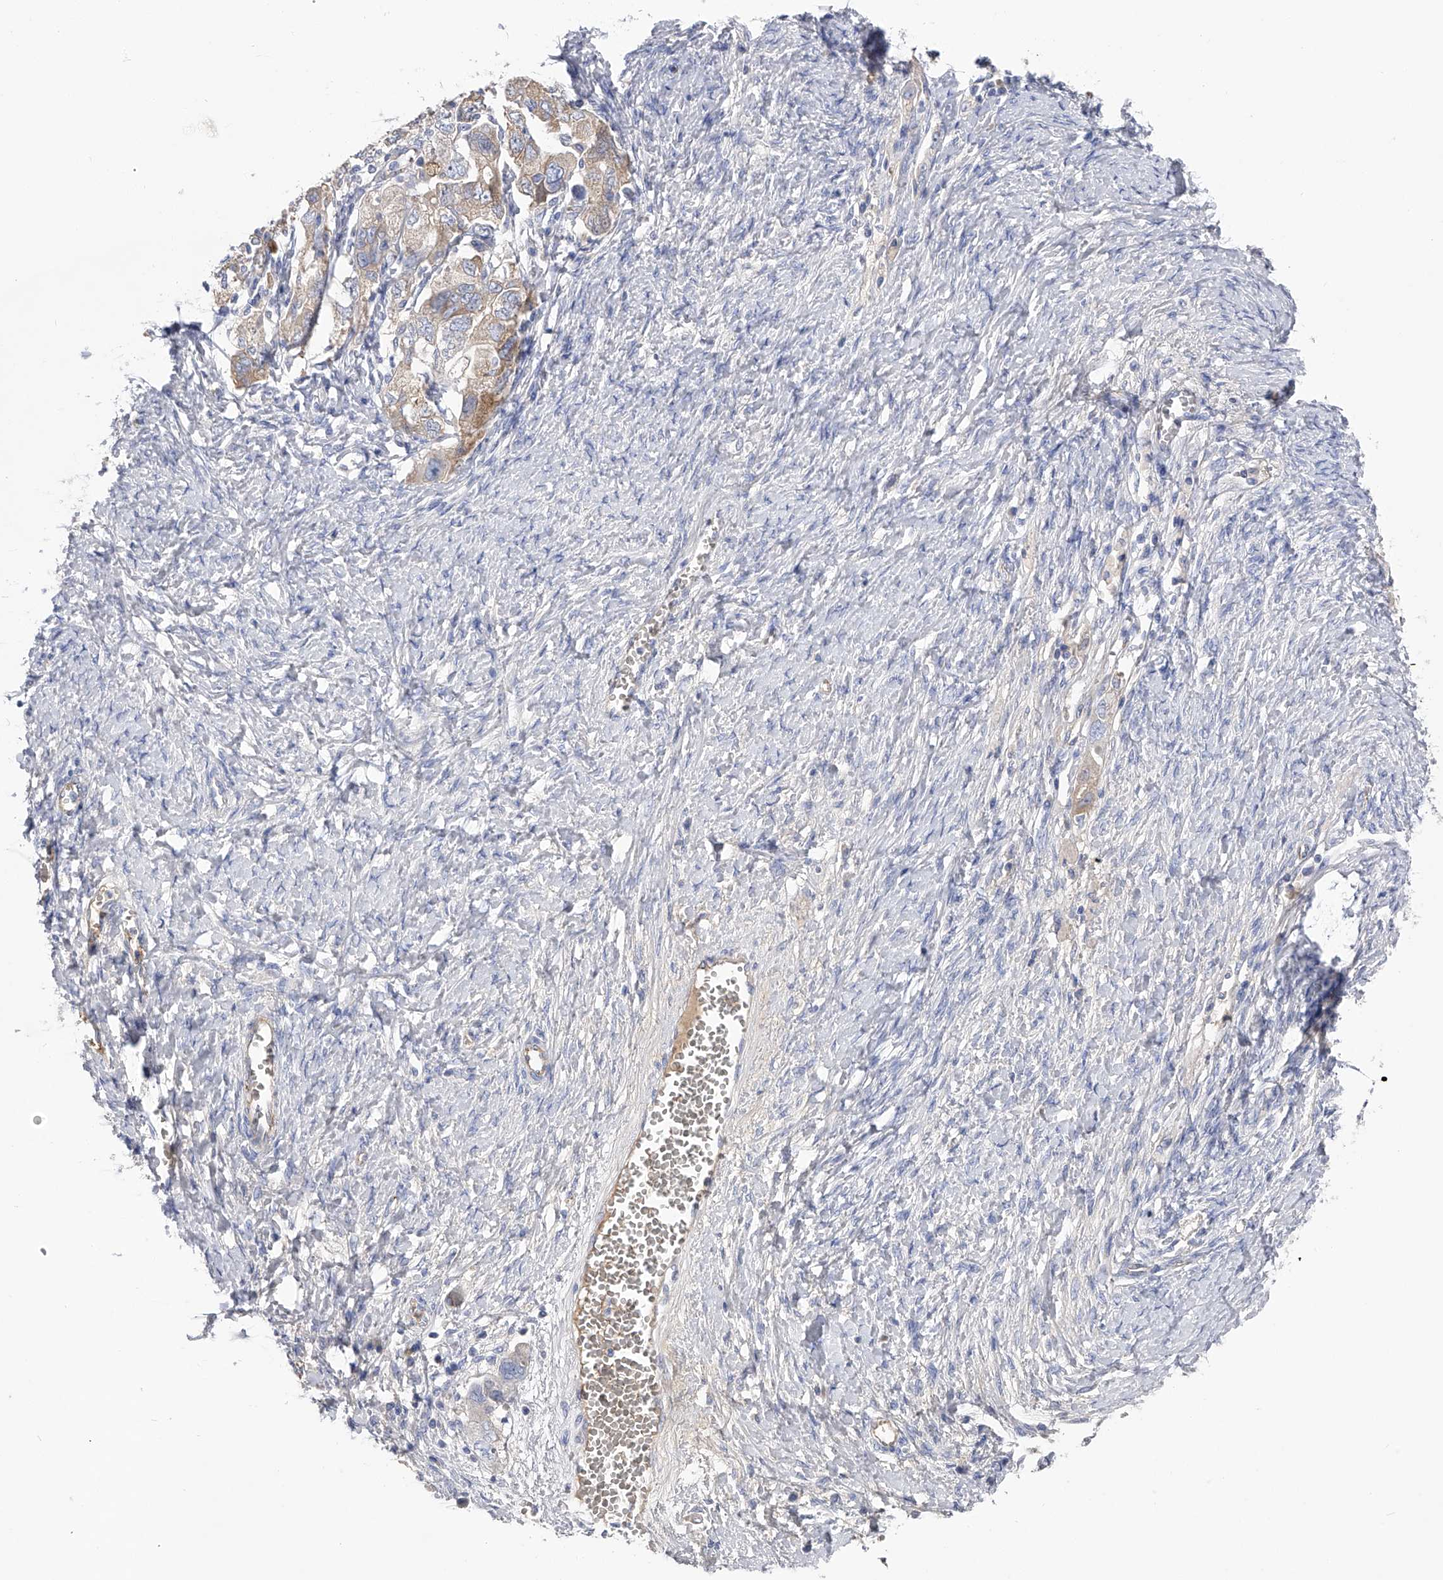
{"staining": {"intensity": "weak", "quantity": "25%-75%", "location": "cytoplasmic/membranous"}, "tissue": "ovarian cancer", "cell_type": "Tumor cells", "image_type": "cancer", "snomed": [{"axis": "morphology", "description": "Carcinoma, NOS"}, {"axis": "morphology", "description": "Cystadenocarcinoma, serous, NOS"}, {"axis": "topography", "description": "Ovary"}], "caption": "This image displays immunohistochemistry (IHC) staining of ovarian cancer, with low weak cytoplasmic/membranous expression in approximately 25%-75% of tumor cells.", "gene": "RWDD2A", "patient": {"sex": "female", "age": 69}}